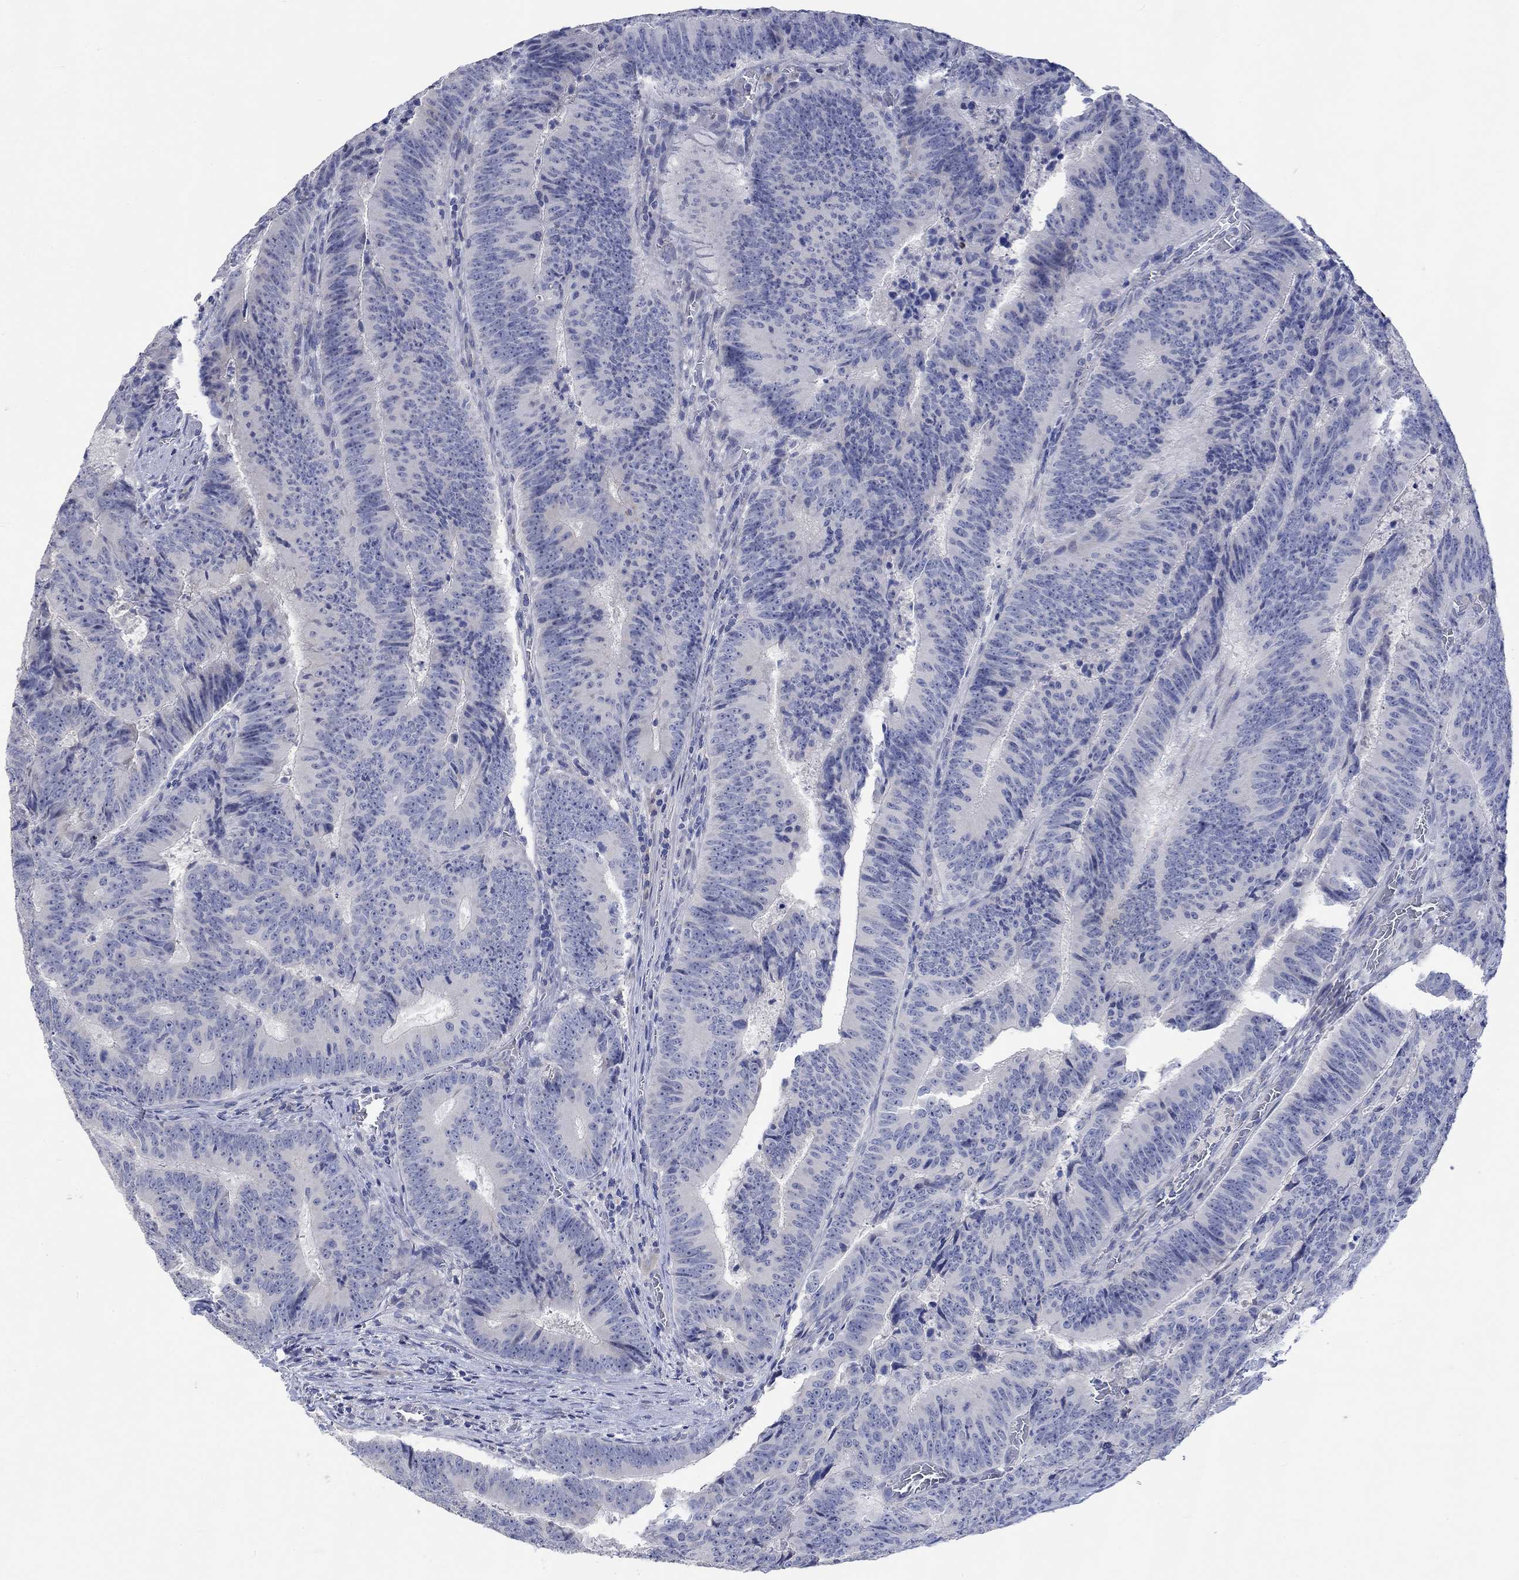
{"staining": {"intensity": "negative", "quantity": "none", "location": "none"}, "tissue": "colorectal cancer", "cell_type": "Tumor cells", "image_type": "cancer", "snomed": [{"axis": "morphology", "description": "Adenocarcinoma, NOS"}, {"axis": "topography", "description": "Colon"}], "caption": "An immunohistochemistry image of colorectal adenocarcinoma is shown. There is no staining in tumor cells of colorectal adenocarcinoma. (DAB immunohistochemistry (IHC), high magnification).", "gene": "DLK1", "patient": {"sex": "female", "age": 82}}